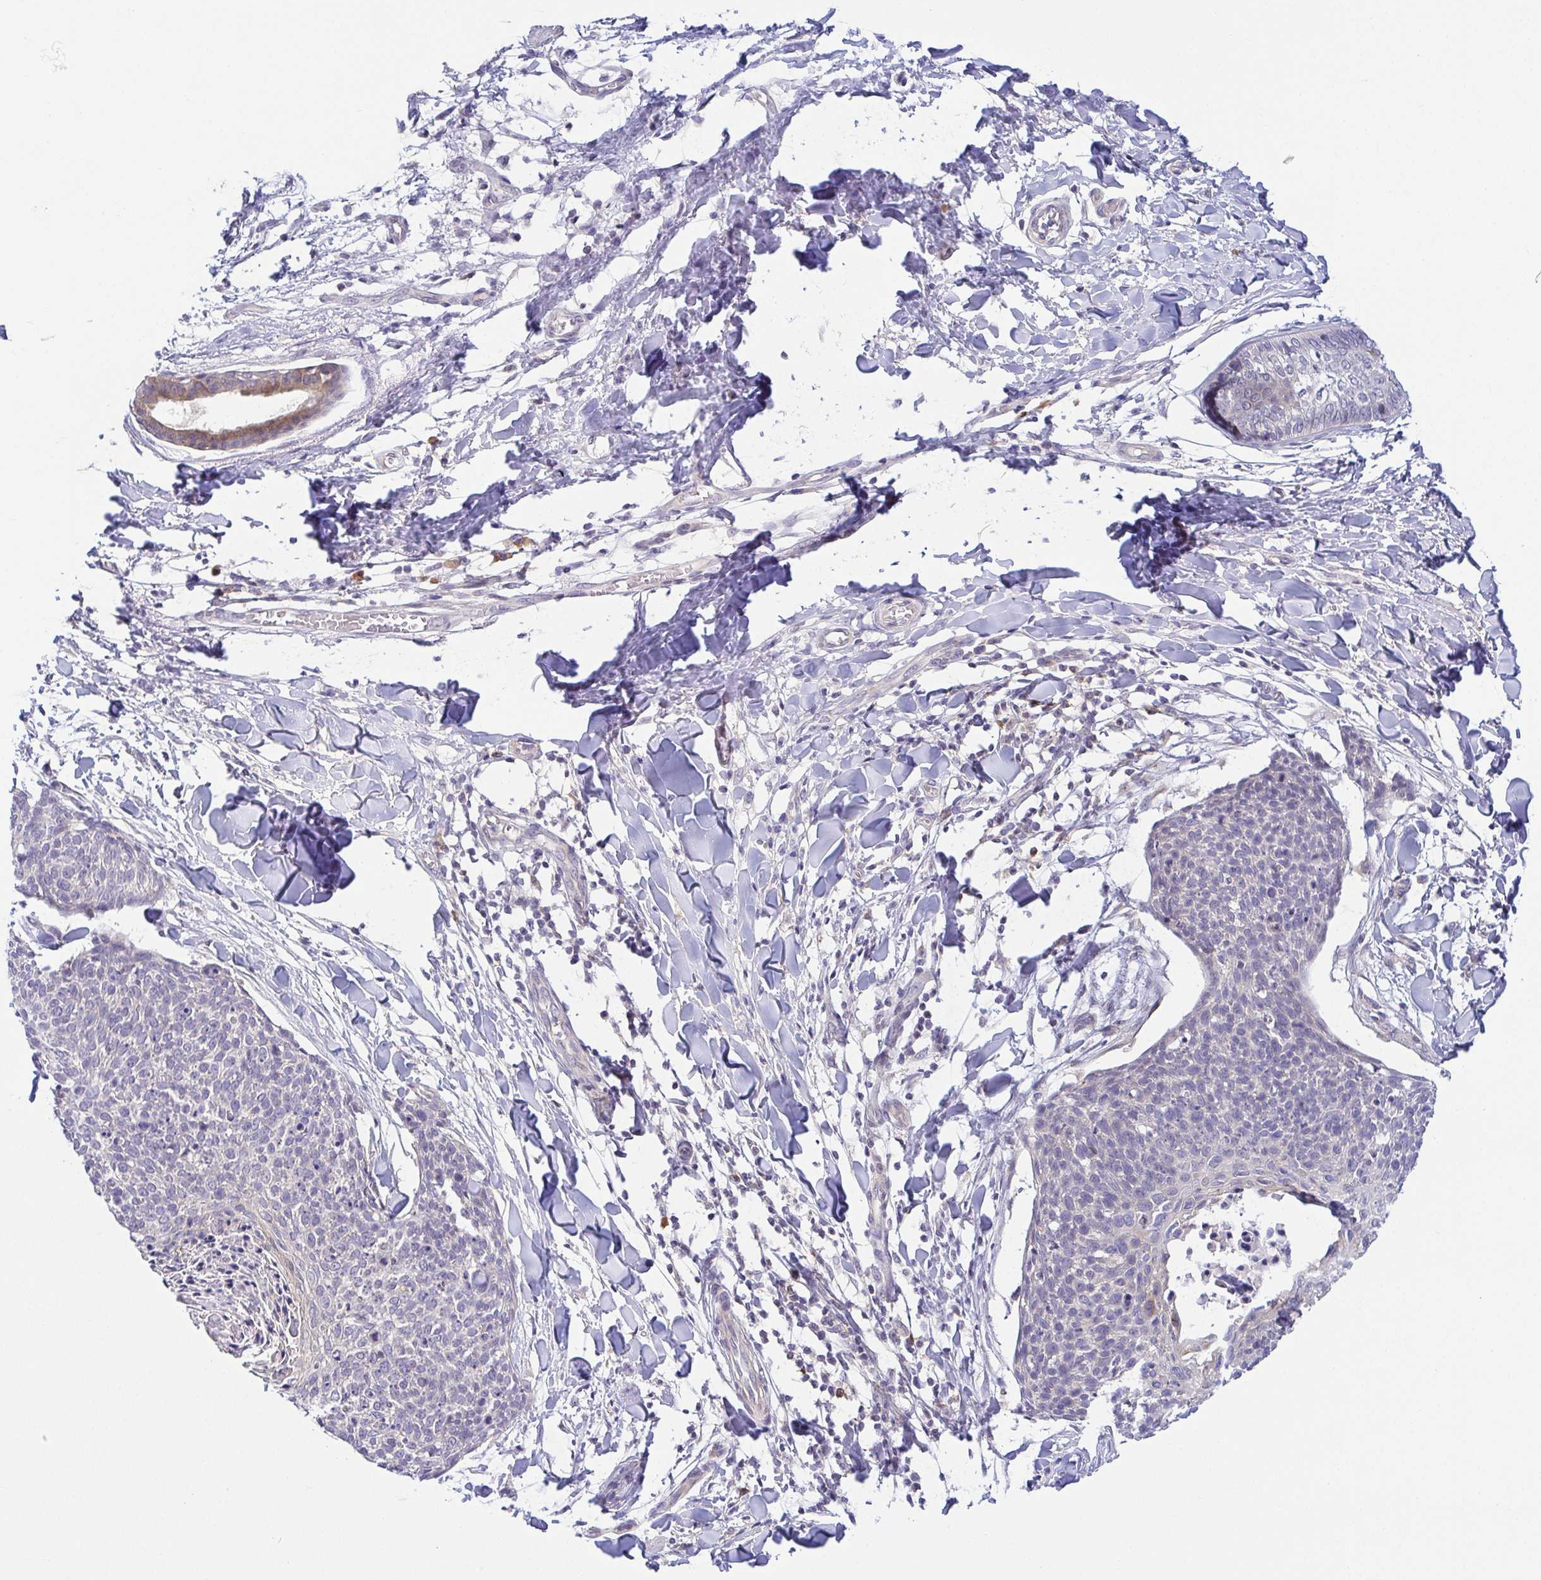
{"staining": {"intensity": "negative", "quantity": "none", "location": "none"}, "tissue": "skin cancer", "cell_type": "Tumor cells", "image_type": "cancer", "snomed": [{"axis": "morphology", "description": "Squamous cell carcinoma, NOS"}, {"axis": "topography", "description": "Skin"}, {"axis": "topography", "description": "Vulva"}], "caption": "Micrograph shows no significant protein staining in tumor cells of skin squamous cell carcinoma. The staining is performed using DAB (3,3'-diaminobenzidine) brown chromogen with nuclei counter-stained in using hematoxylin.", "gene": "BCL2L1", "patient": {"sex": "female", "age": 75}}